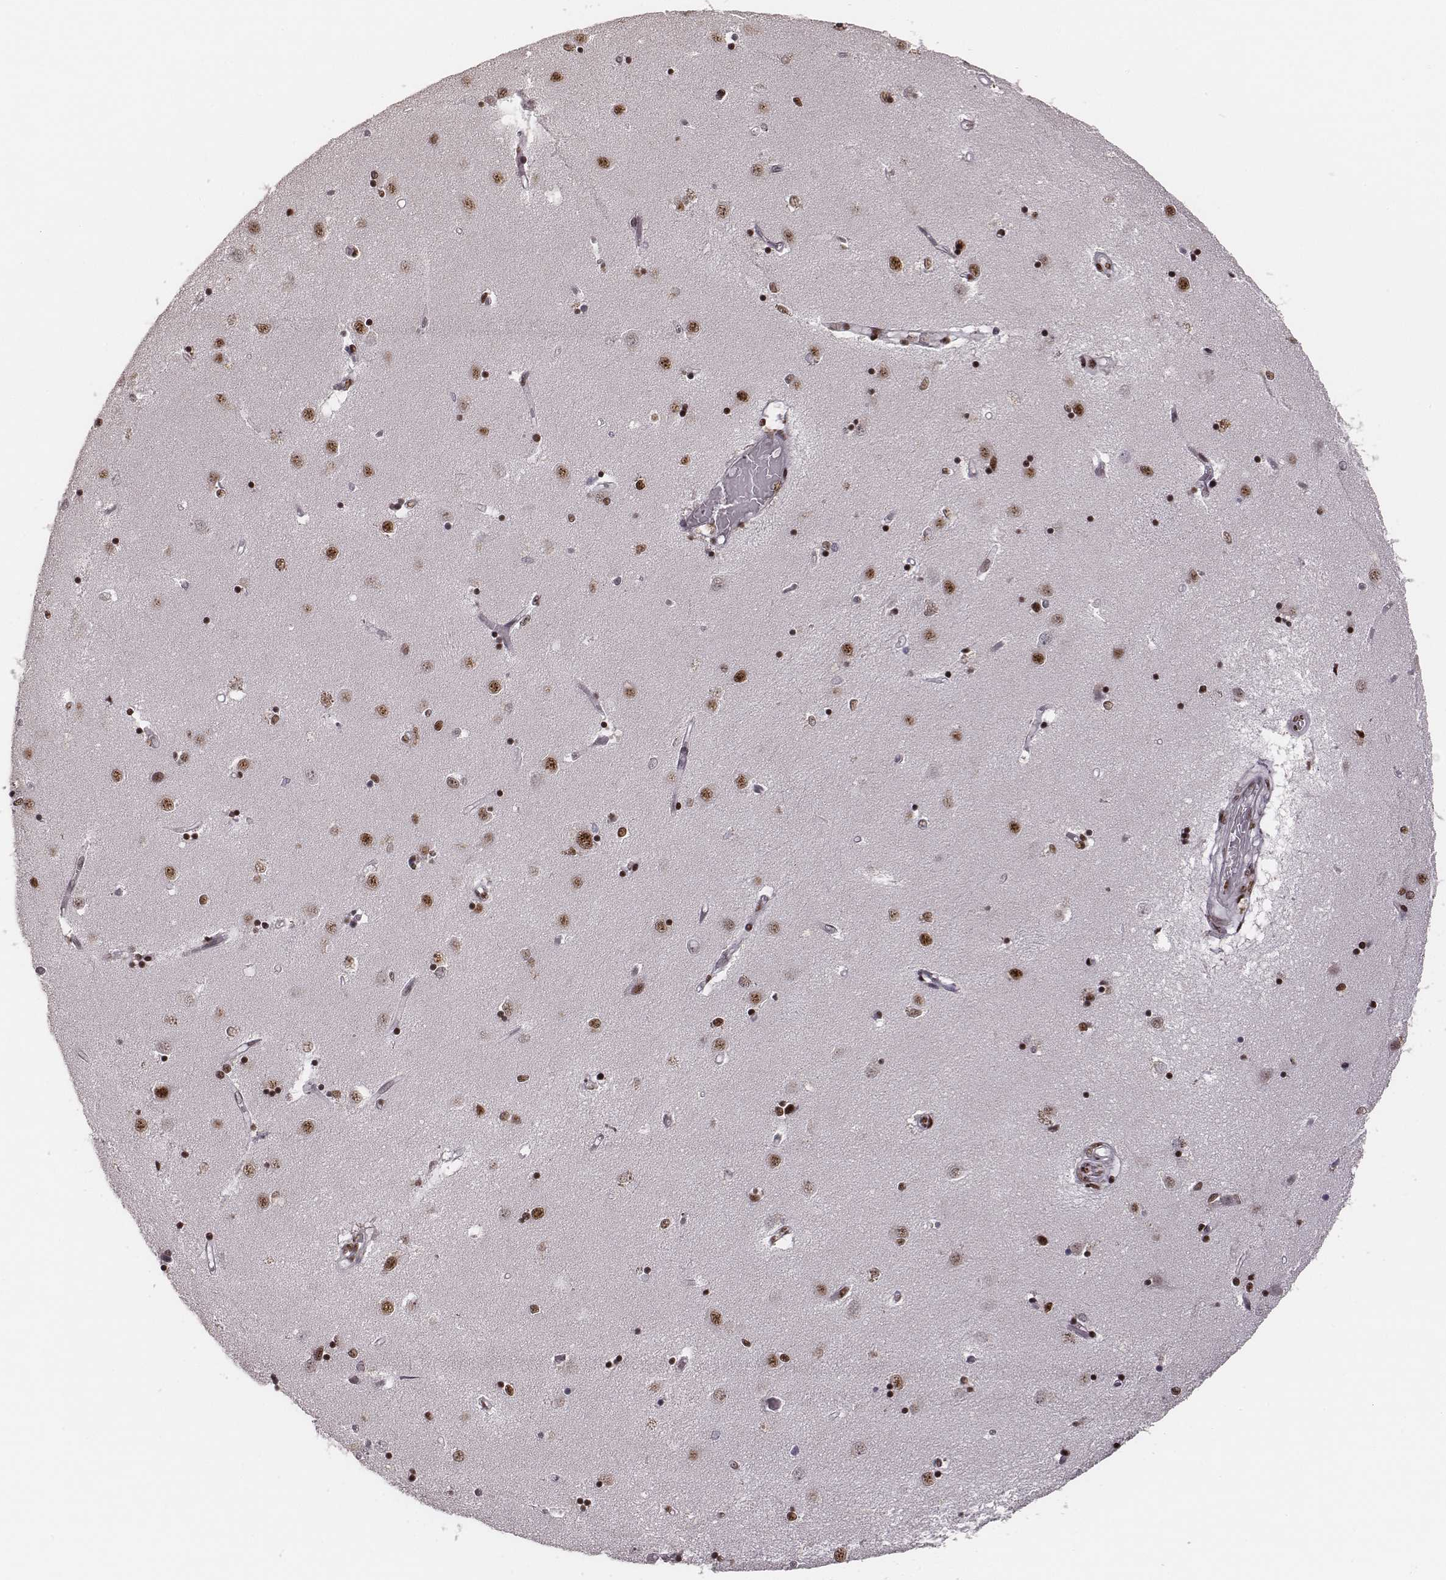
{"staining": {"intensity": "strong", "quantity": ">75%", "location": "nuclear"}, "tissue": "caudate", "cell_type": "Glial cells", "image_type": "normal", "snomed": [{"axis": "morphology", "description": "Normal tissue, NOS"}, {"axis": "topography", "description": "Lateral ventricle wall"}], "caption": "Glial cells show strong nuclear expression in about >75% of cells in benign caudate.", "gene": "LUC7L", "patient": {"sex": "male", "age": 54}}